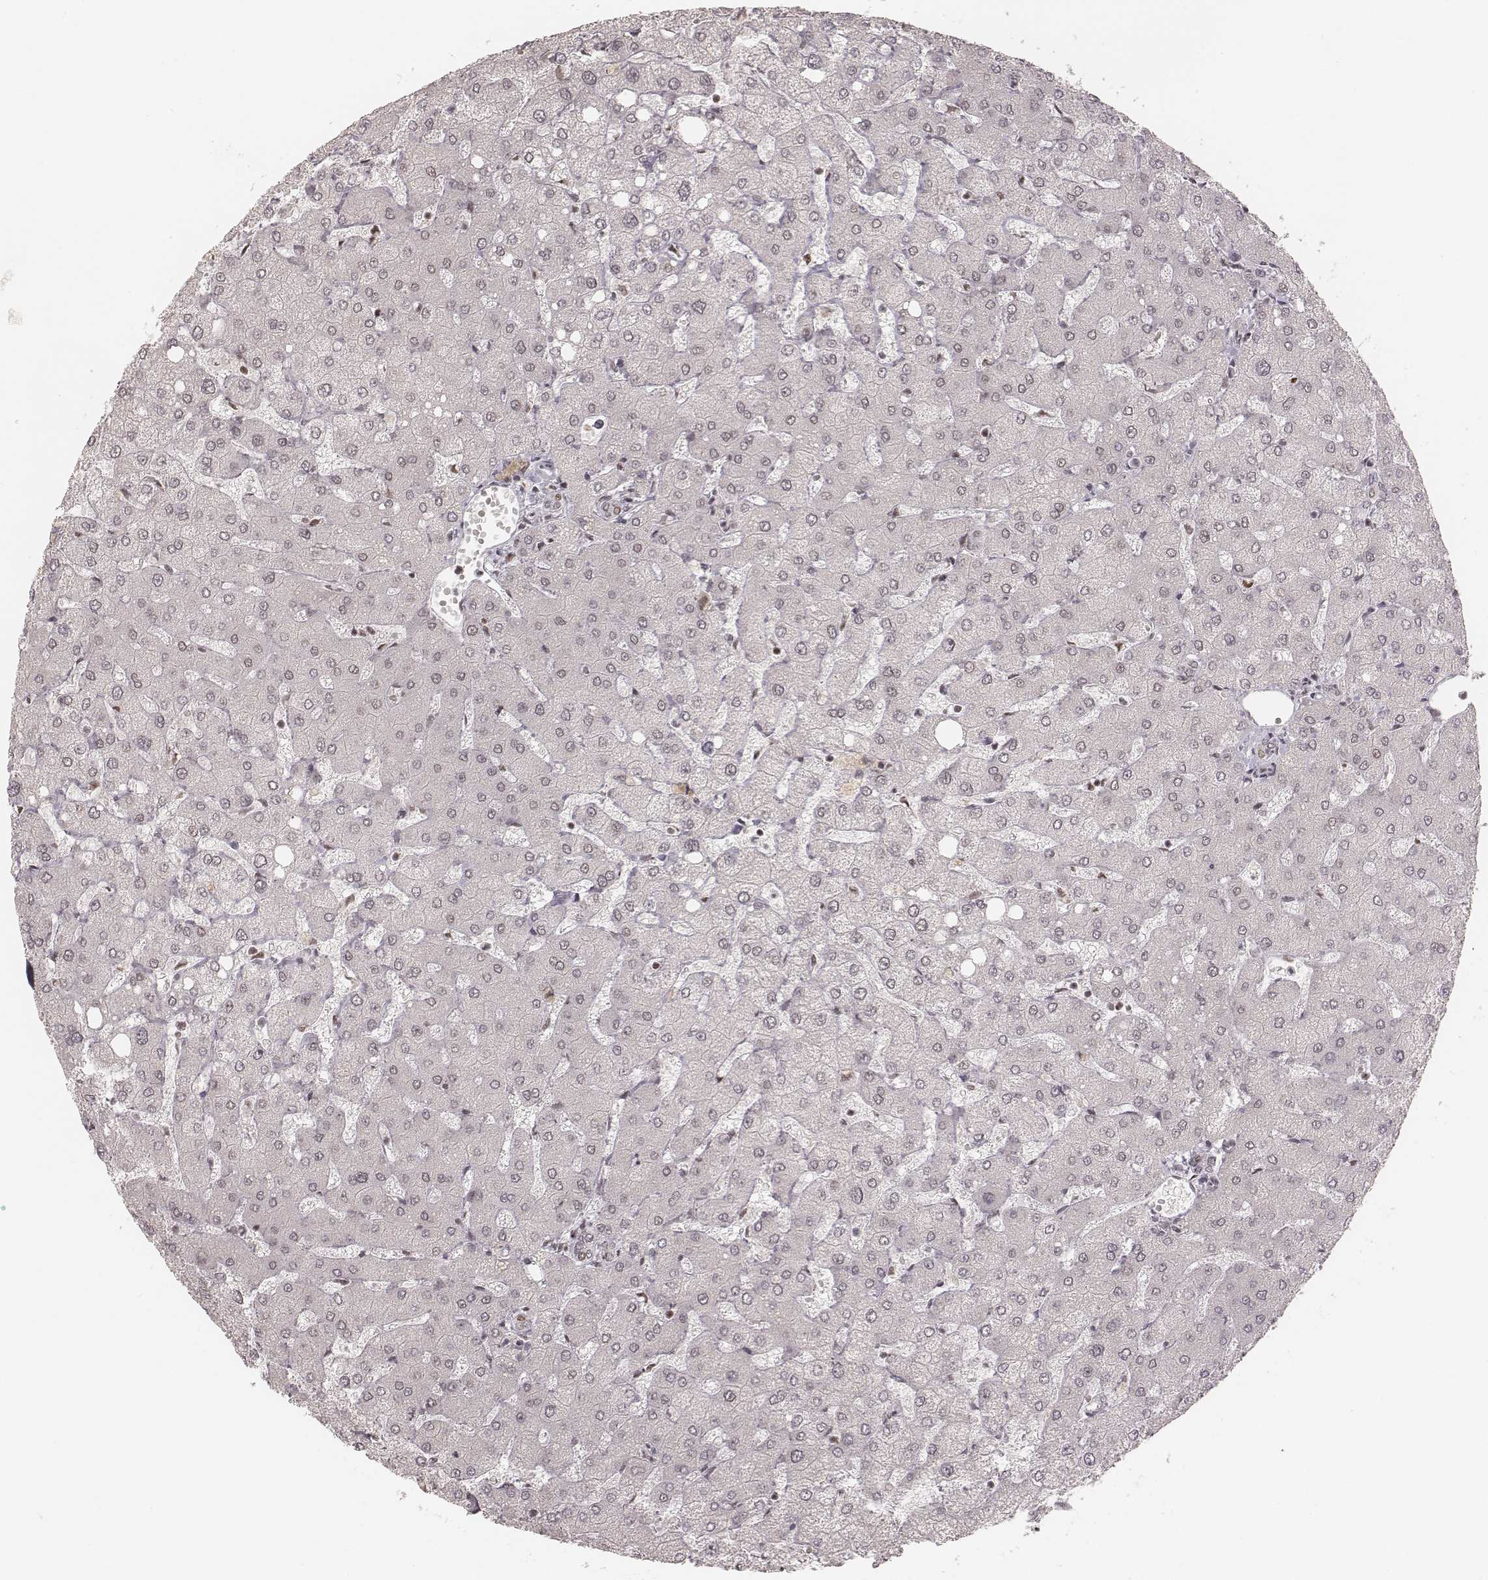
{"staining": {"intensity": "moderate", "quantity": ">75%", "location": "nuclear"}, "tissue": "liver", "cell_type": "Cholangiocytes", "image_type": "normal", "snomed": [{"axis": "morphology", "description": "Normal tissue, NOS"}, {"axis": "topography", "description": "Liver"}], "caption": "Immunohistochemical staining of unremarkable liver shows moderate nuclear protein staining in approximately >75% of cholangiocytes.", "gene": "HNRNPC", "patient": {"sex": "female", "age": 54}}